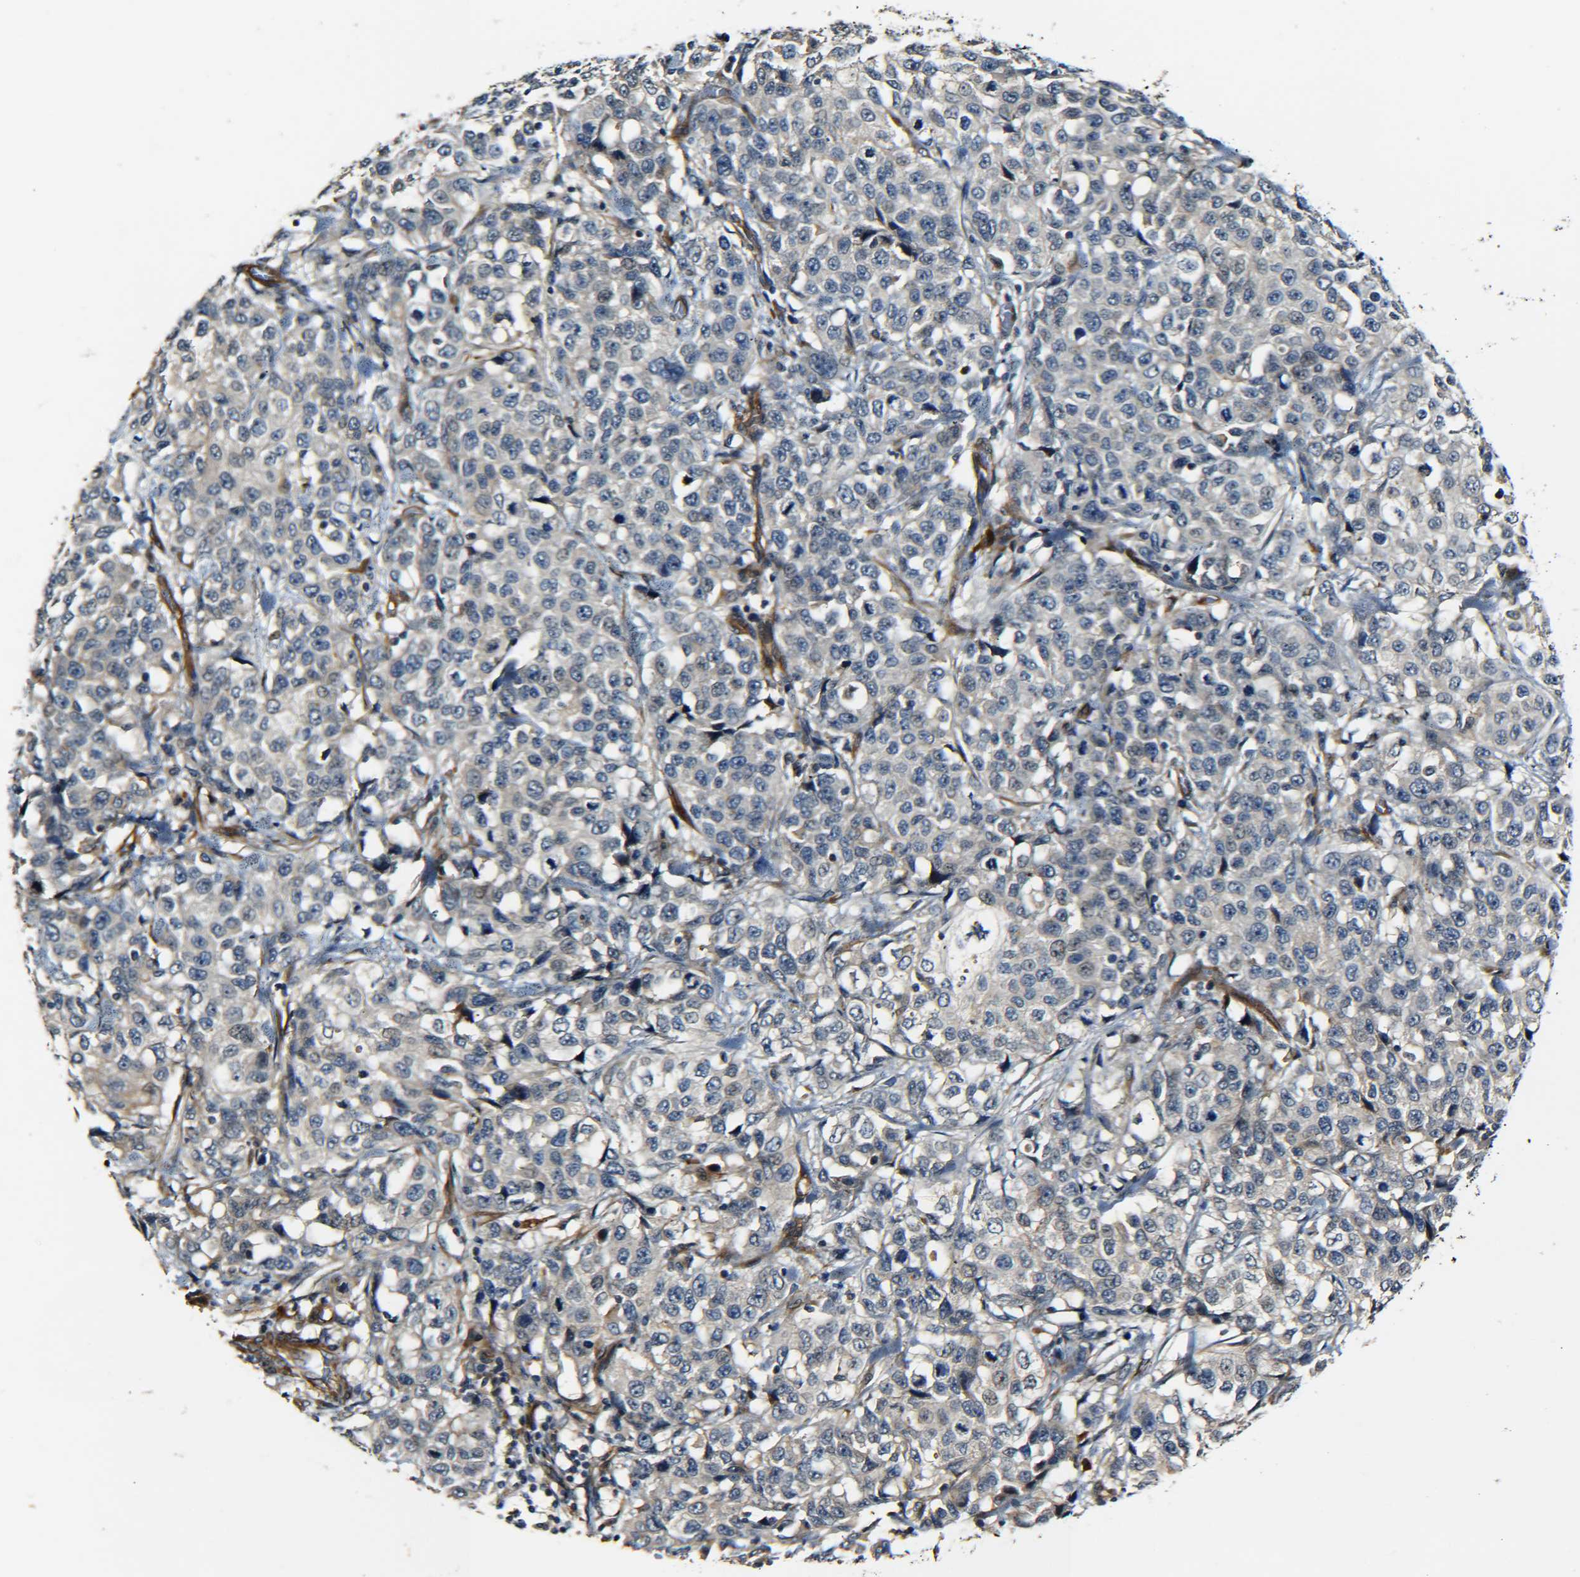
{"staining": {"intensity": "weak", "quantity": "<25%", "location": "cytoplasmic/membranous"}, "tissue": "stomach cancer", "cell_type": "Tumor cells", "image_type": "cancer", "snomed": [{"axis": "morphology", "description": "Normal tissue, NOS"}, {"axis": "morphology", "description": "Adenocarcinoma, NOS"}, {"axis": "topography", "description": "Stomach"}], "caption": "DAB (3,3'-diaminobenzidine) immunohistochemical staining of human adenocarcinoma (stomach) exhibits no significant positivity in tumor cells.", "gene": "MEIS1", "patient": {"sex": "male", "age": 48}}